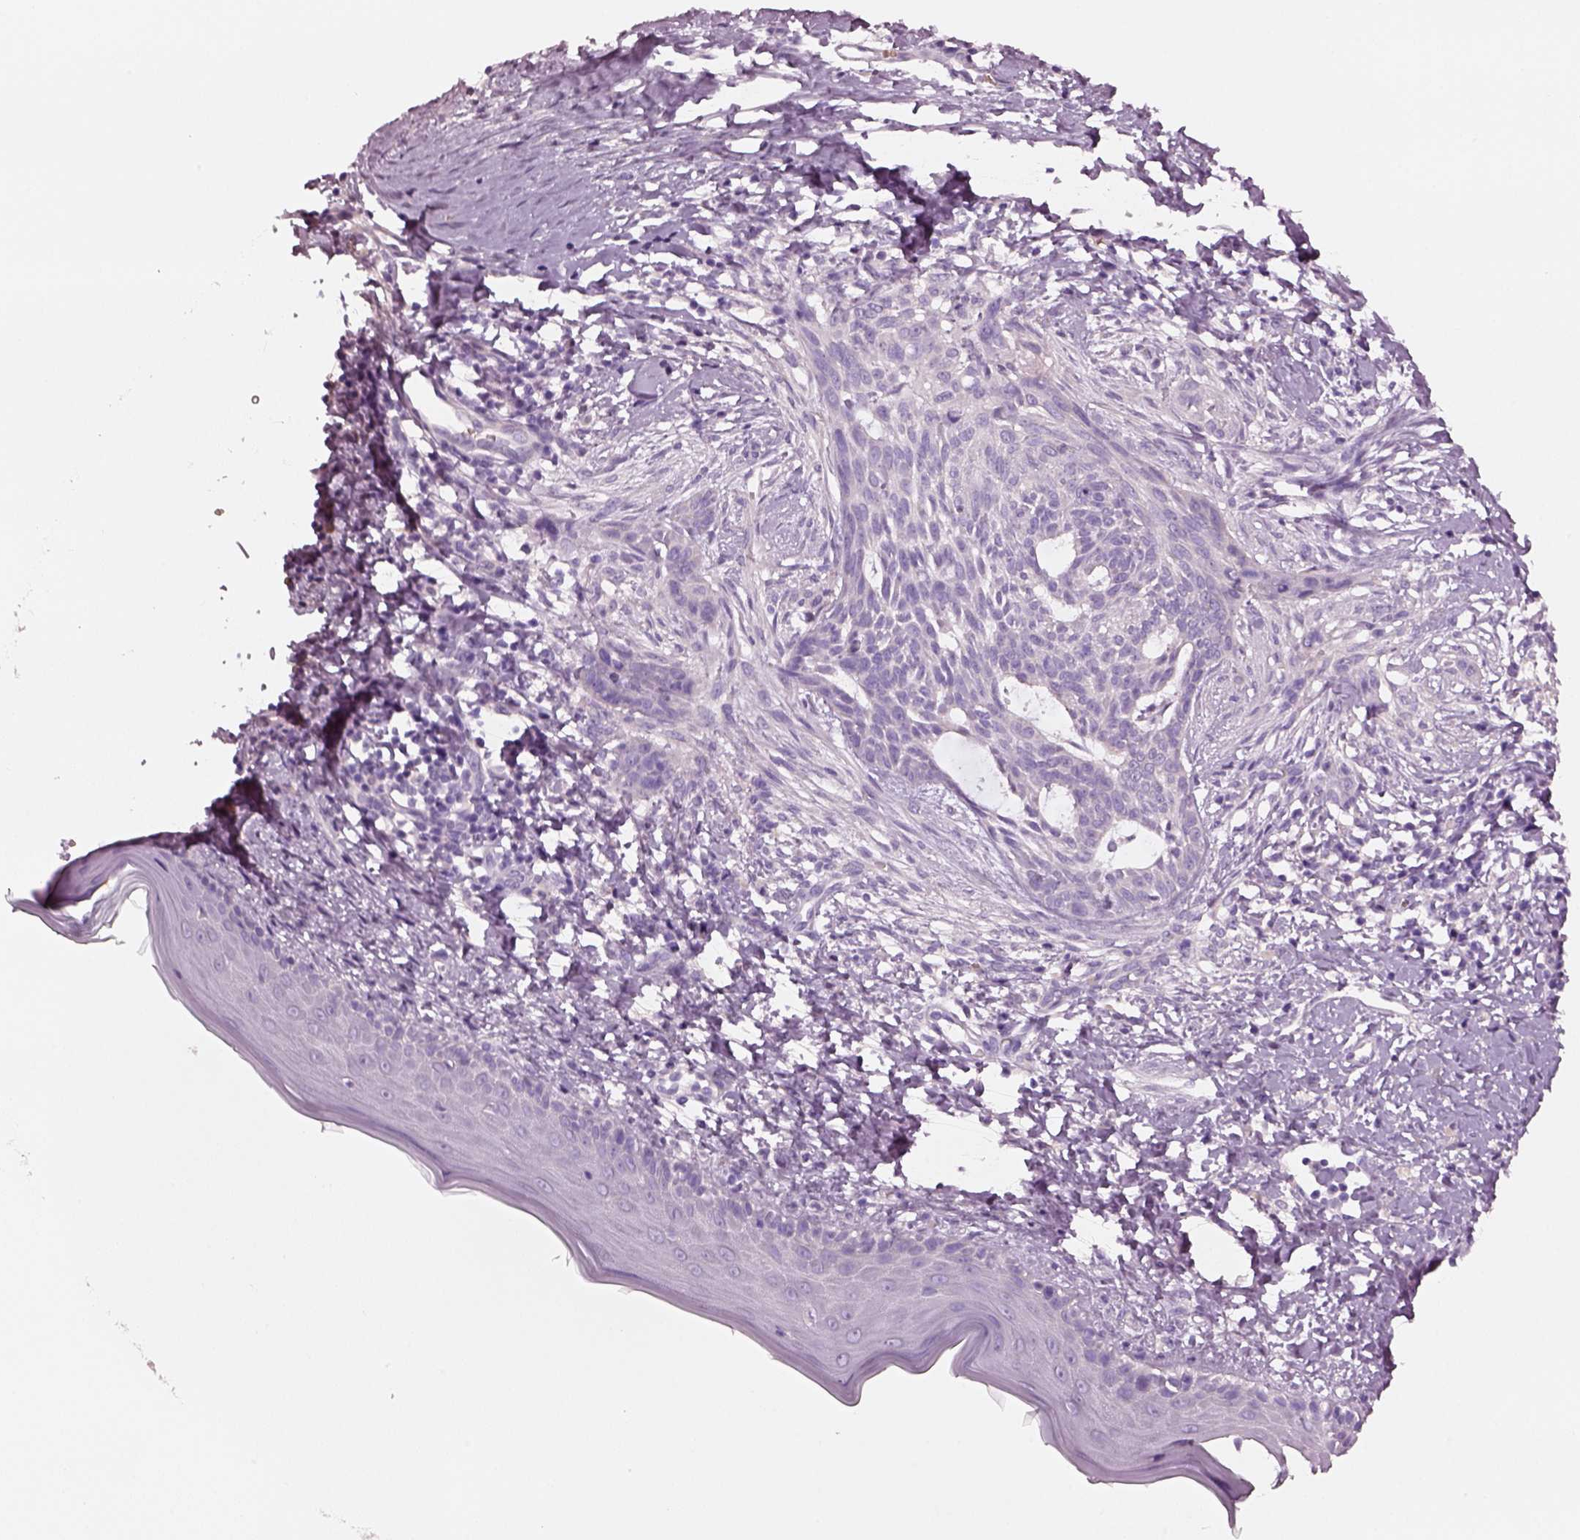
{"staining": {"intensity": "negative", "quantity": "none", "location": "none"}, "tissue": "skin cancer", "cell_type": "Tumor cells", "image_type": "cancer", "snomed": [{"axis": "morphology", "description": "Normal tissue, NOS"}, {"axis": "morphology", "description": "Basal cell carcinoma"}, {"axis": "topography", "description": "Skin"}], "caption": "IHC photomicrograph of neoplastic tissue: basal cell carcinoma (skin) stained with DAB (3,3'-diaminobenzidine) demonstrates no significant protein positivity in tumor cells.", "gene": "ELSPBP1", "patient": {"sex": "male", "age": 84}}